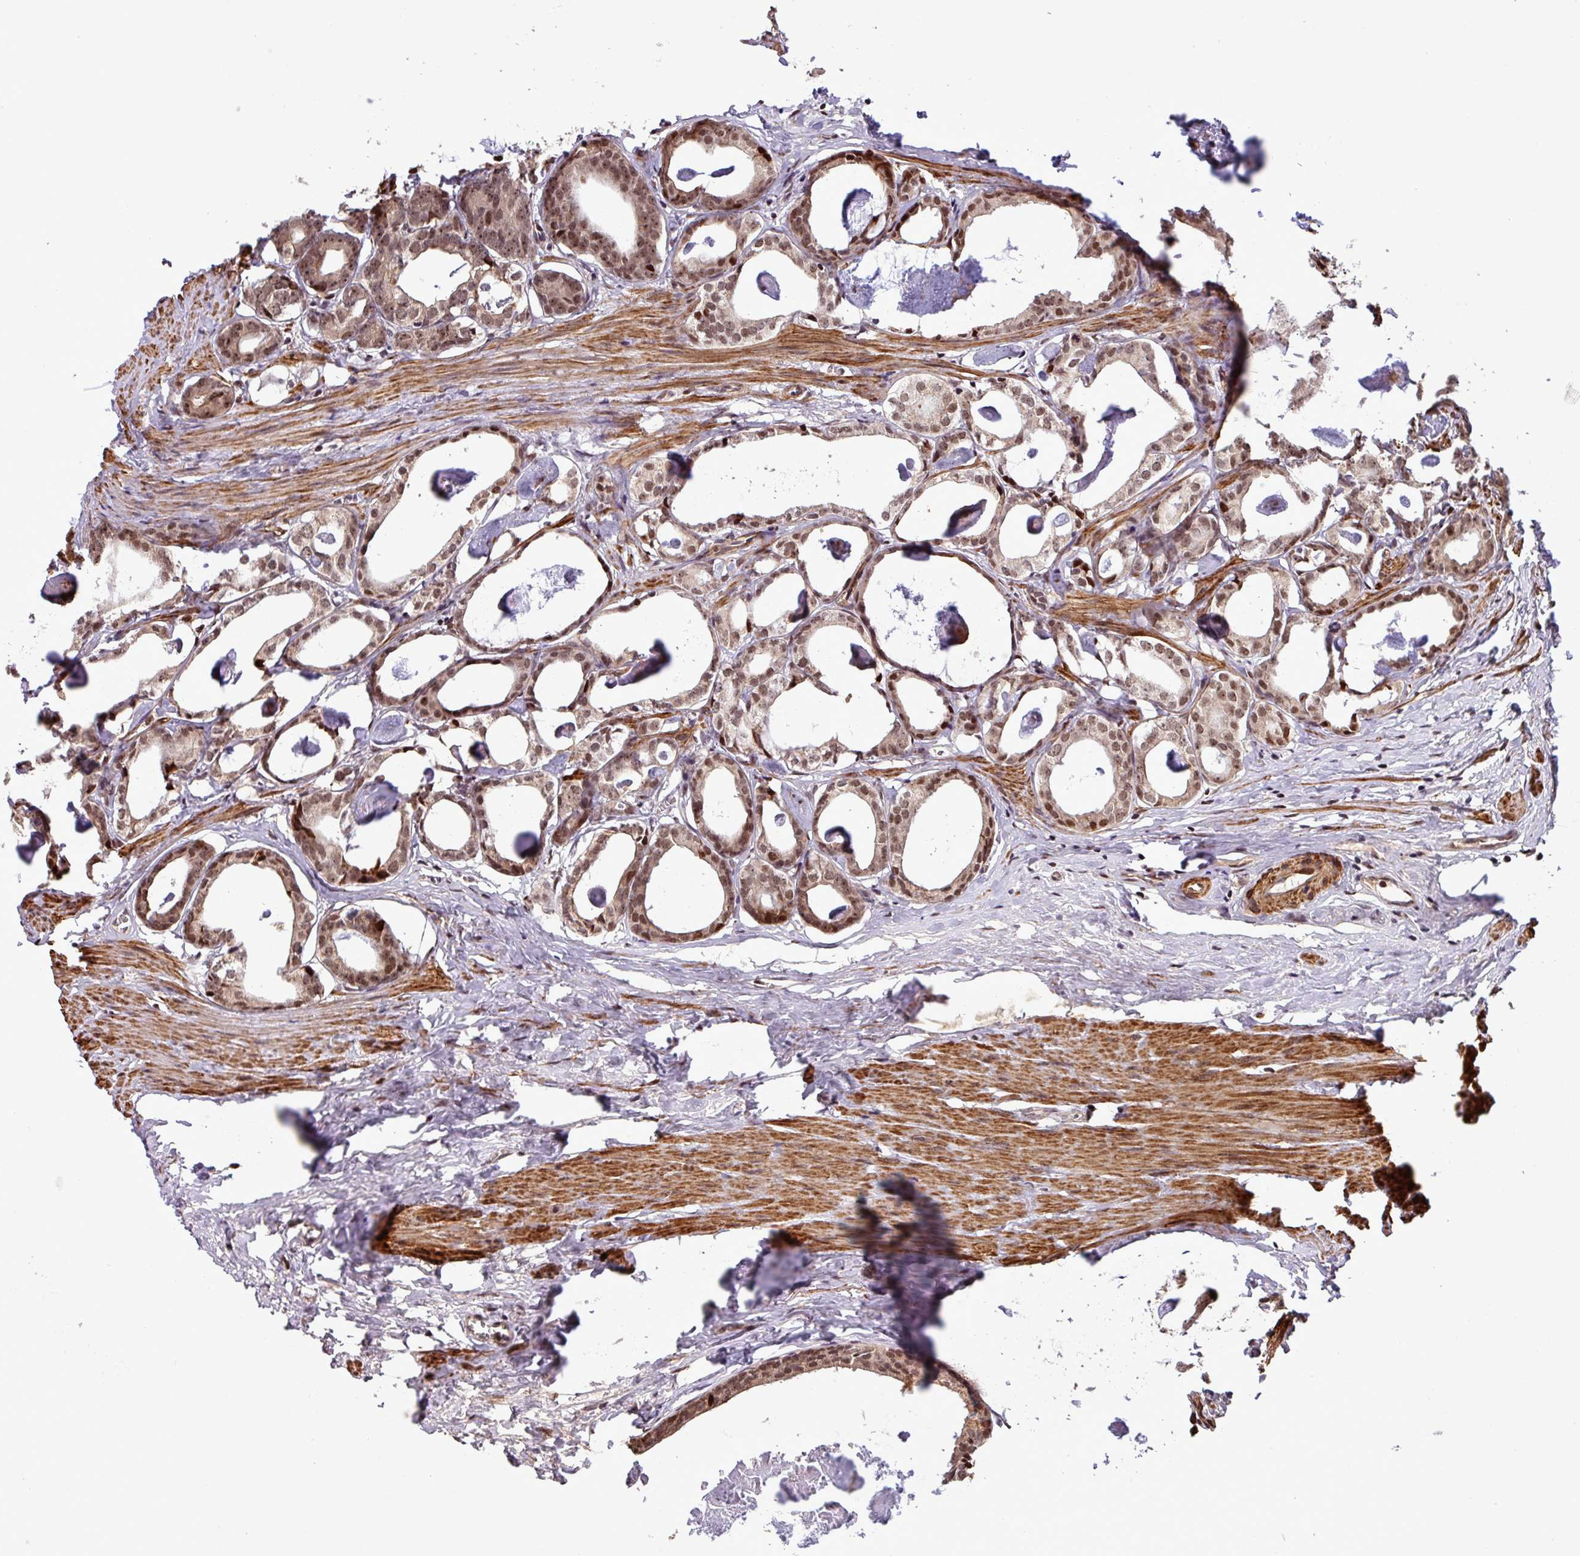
{"staining": {"intensity": "moderate", "quantity": ">75%", "location": "nuclear"}, "tissue": "prostate cancer", "cell_type": "Tumor cells", "image_type": "cancer", "snomed": [{"axis": "morphology", "description": "Adenocarcinoma, Low grade"}, {"axis": "topography", "description": "Prostate"}], "caption": "Prostate adenocarcinoma (low-grade) stained for a protein demonstrates moderate nuclear positivity in tumor cells.", "gene": "SLC22A24", "patient": {"sex": "male", "age": 71}}